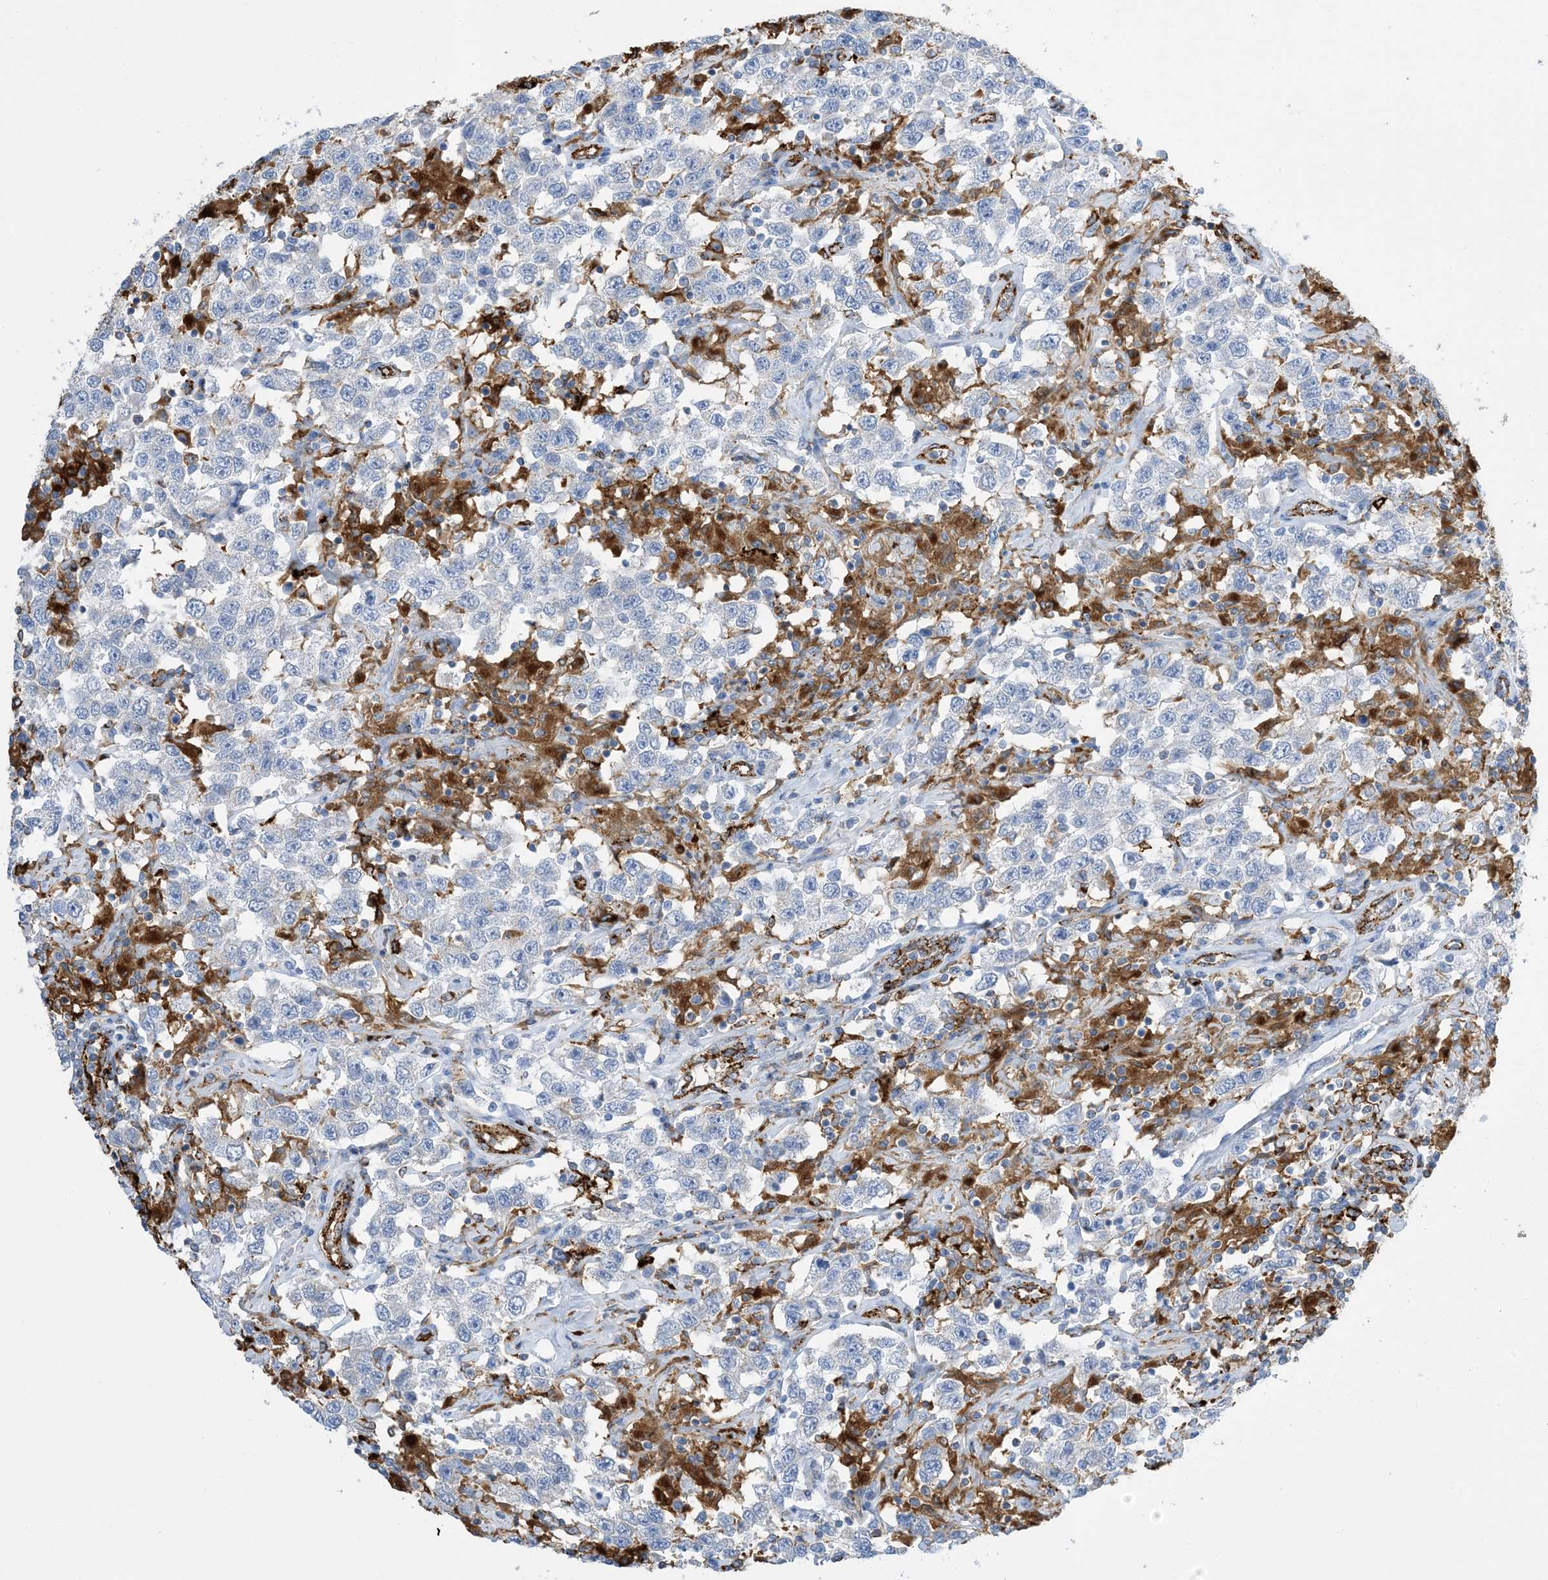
{"staining": {"intensity": "negative", "quantity": "none", "location": "none"}, "tissue": "testis cancer", "cell_type": "Tumor cells", "image_type": "cancer", "snomed": [{"axis": "morphology", "description": "Seminoma, NOS"}, {"axis": "topography", "description": "Testis"}], "caption": "Immunohistochemistry photomicrograph of neoplastic tissue: seminoma (testis) stained with DAB shows no significant protein expression in tumor cells.", "gene": "DPH3", "patient": {"sex": "male", "age": 41}}